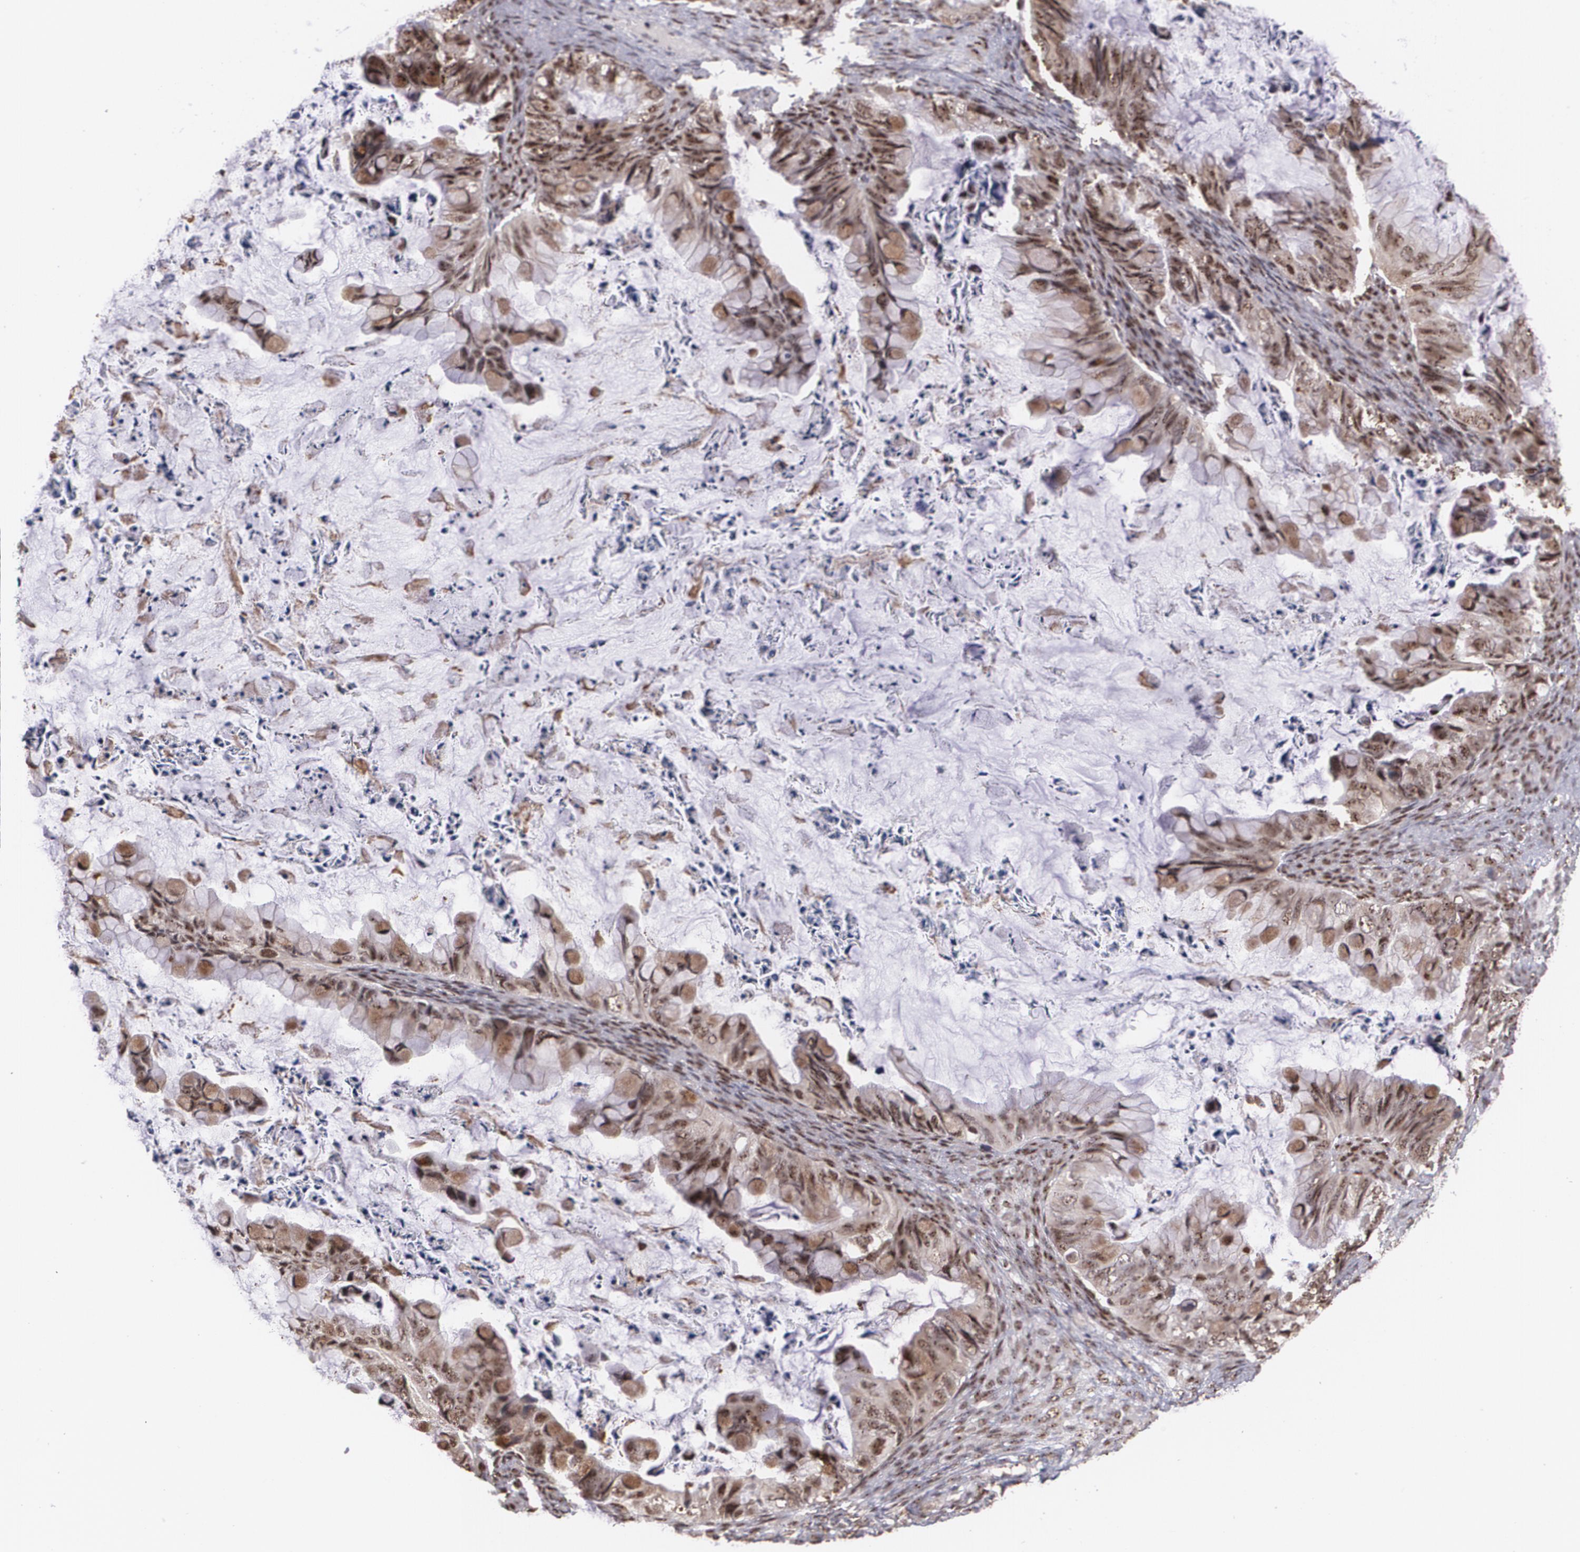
{"staining": {"intensity": "strong", "quantity": ">75%", "location": "cytoplasmic/membranous,nuclear"}, "tissue": "ovarian cancer", "cell_type": "Tumor cells", "image_type": "cancer", "snomed": [{"axis": "morphology", "description": "Cystadenocarcinoma, mucinous, NOS"}, {"axis": "topography", "description": "Ovary"}], "caption": "There is high levels of strong cytoplasmic/membranous and nuclear positivity in tumor cells of ovarian mucinous cystadenocarcinoma, as demonstrated by immunohistochemical staining (brown color).", "gene": "C6orf15", "patient": {"sex": "female", "age": 36}}